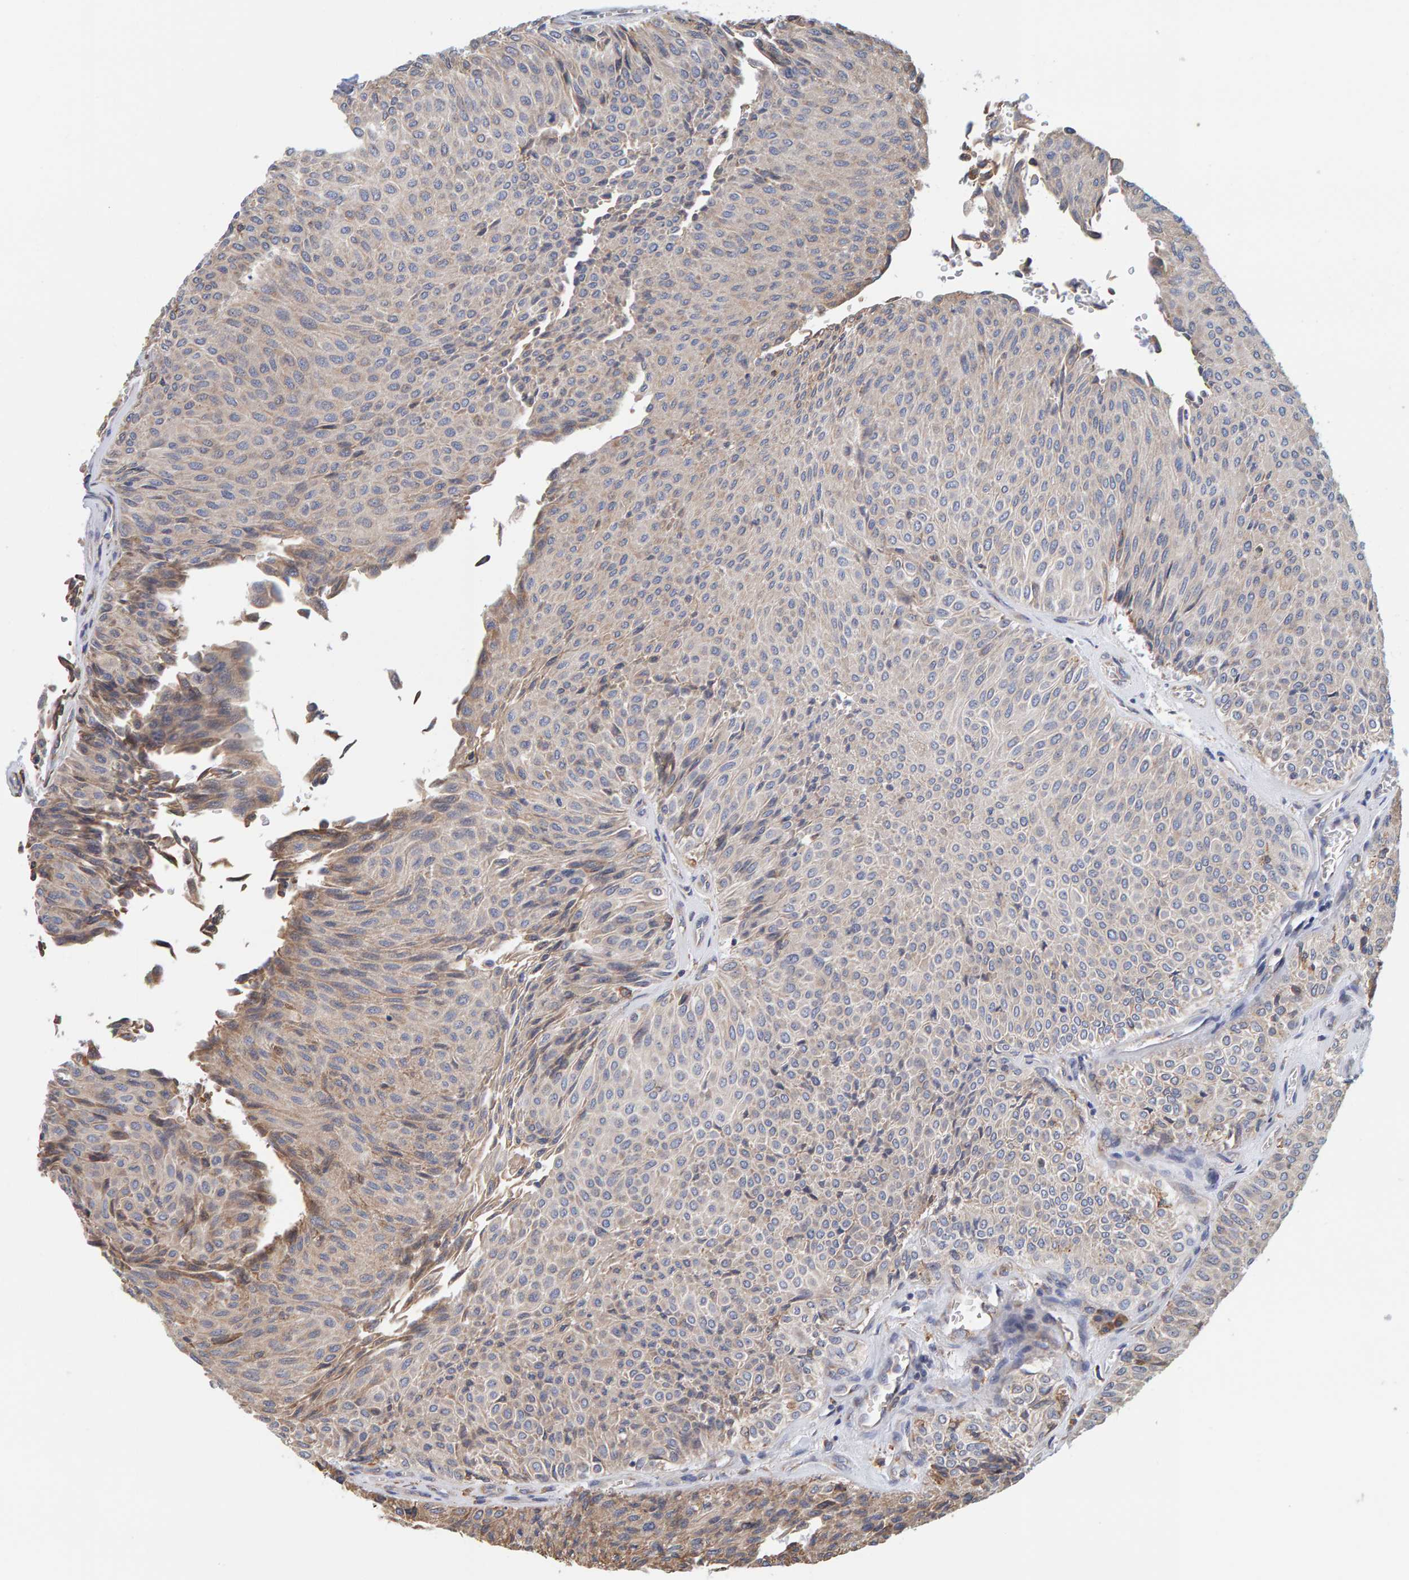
{"staining": {"intensity": "weak", "quantity": "25%-75%", "location": "cytoplasmic/membranous"}, "tissue": "urothelial cancer", "cell_type": "Tumor cells", "image_type": "cancer", "snomed": [{"axis": "morphology", "description": "Urothelial carcinoma, Low grade"}, {"axis": "topography", "description": "Urinary bladder"}], "caption": "Protein analysis of urothelial cancer tissue exhibits weak cytoplasmic/membranous expression in approximately 25%-75% of tumor cells.", "gene": "SGPL1", "patient": {"sex": "male", "age": 78}}